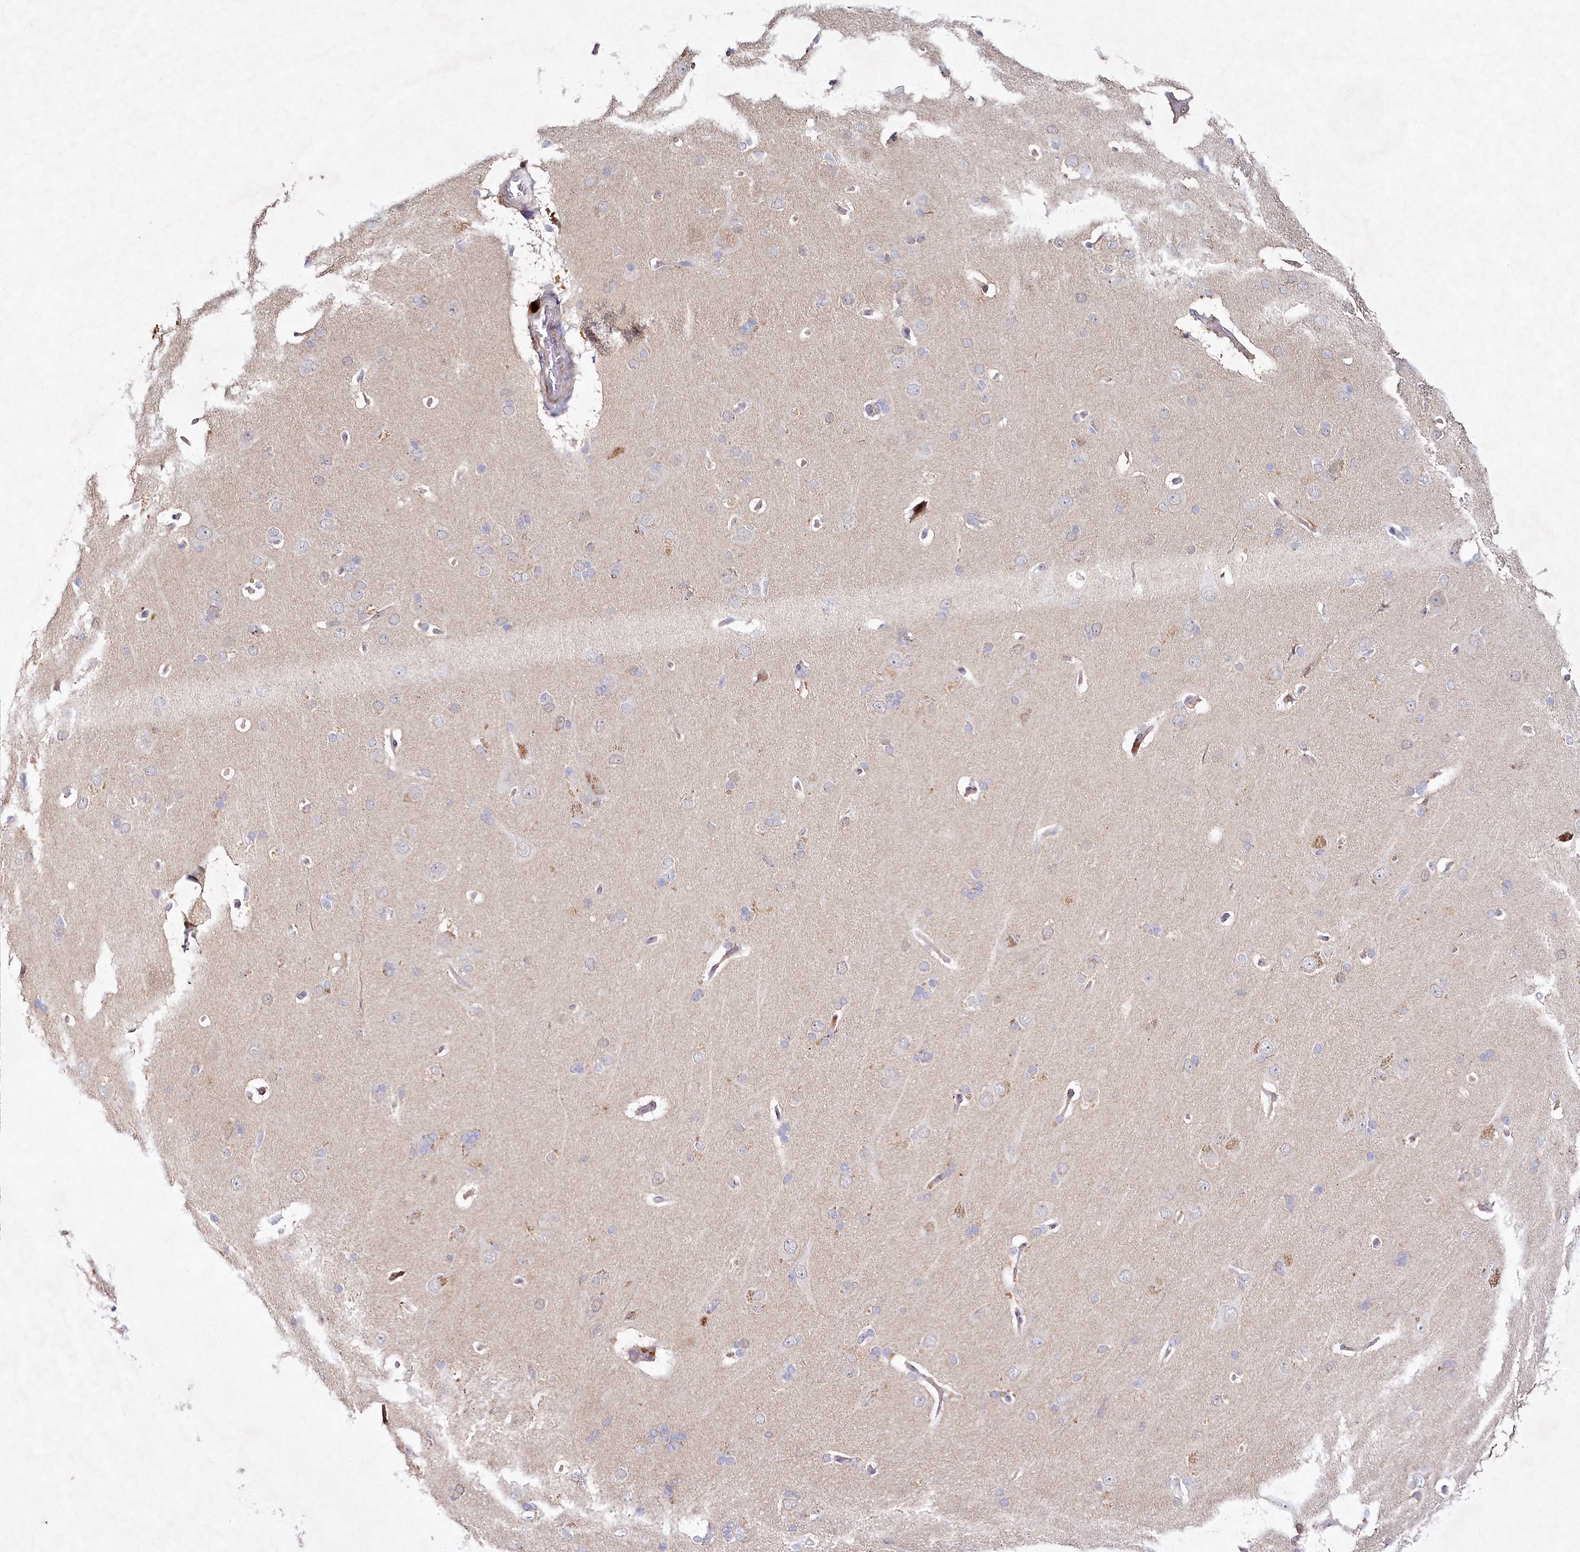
{"staining": {"intensity": "weak", "quantity": "25%-75%", "location": "cytoplasmic/membranous"}, "tissue": "cerebral cortex", "cell_type": "Endothelial cells", "image_type": "normal", "snomed": [{"axis": "morphology", "description": "Normal tissue, NOS"}, {"axis": "topography", "description": "Cerebral cortex"}], "caption": "Cerebral cortex stained with immunohistochemistry shows weak cytoplasmic/membranous positivity in about 25%-75% of endothelial cells.", "gene": "ALDH3B1", "patient": {"sex": "male", "age": 62}}